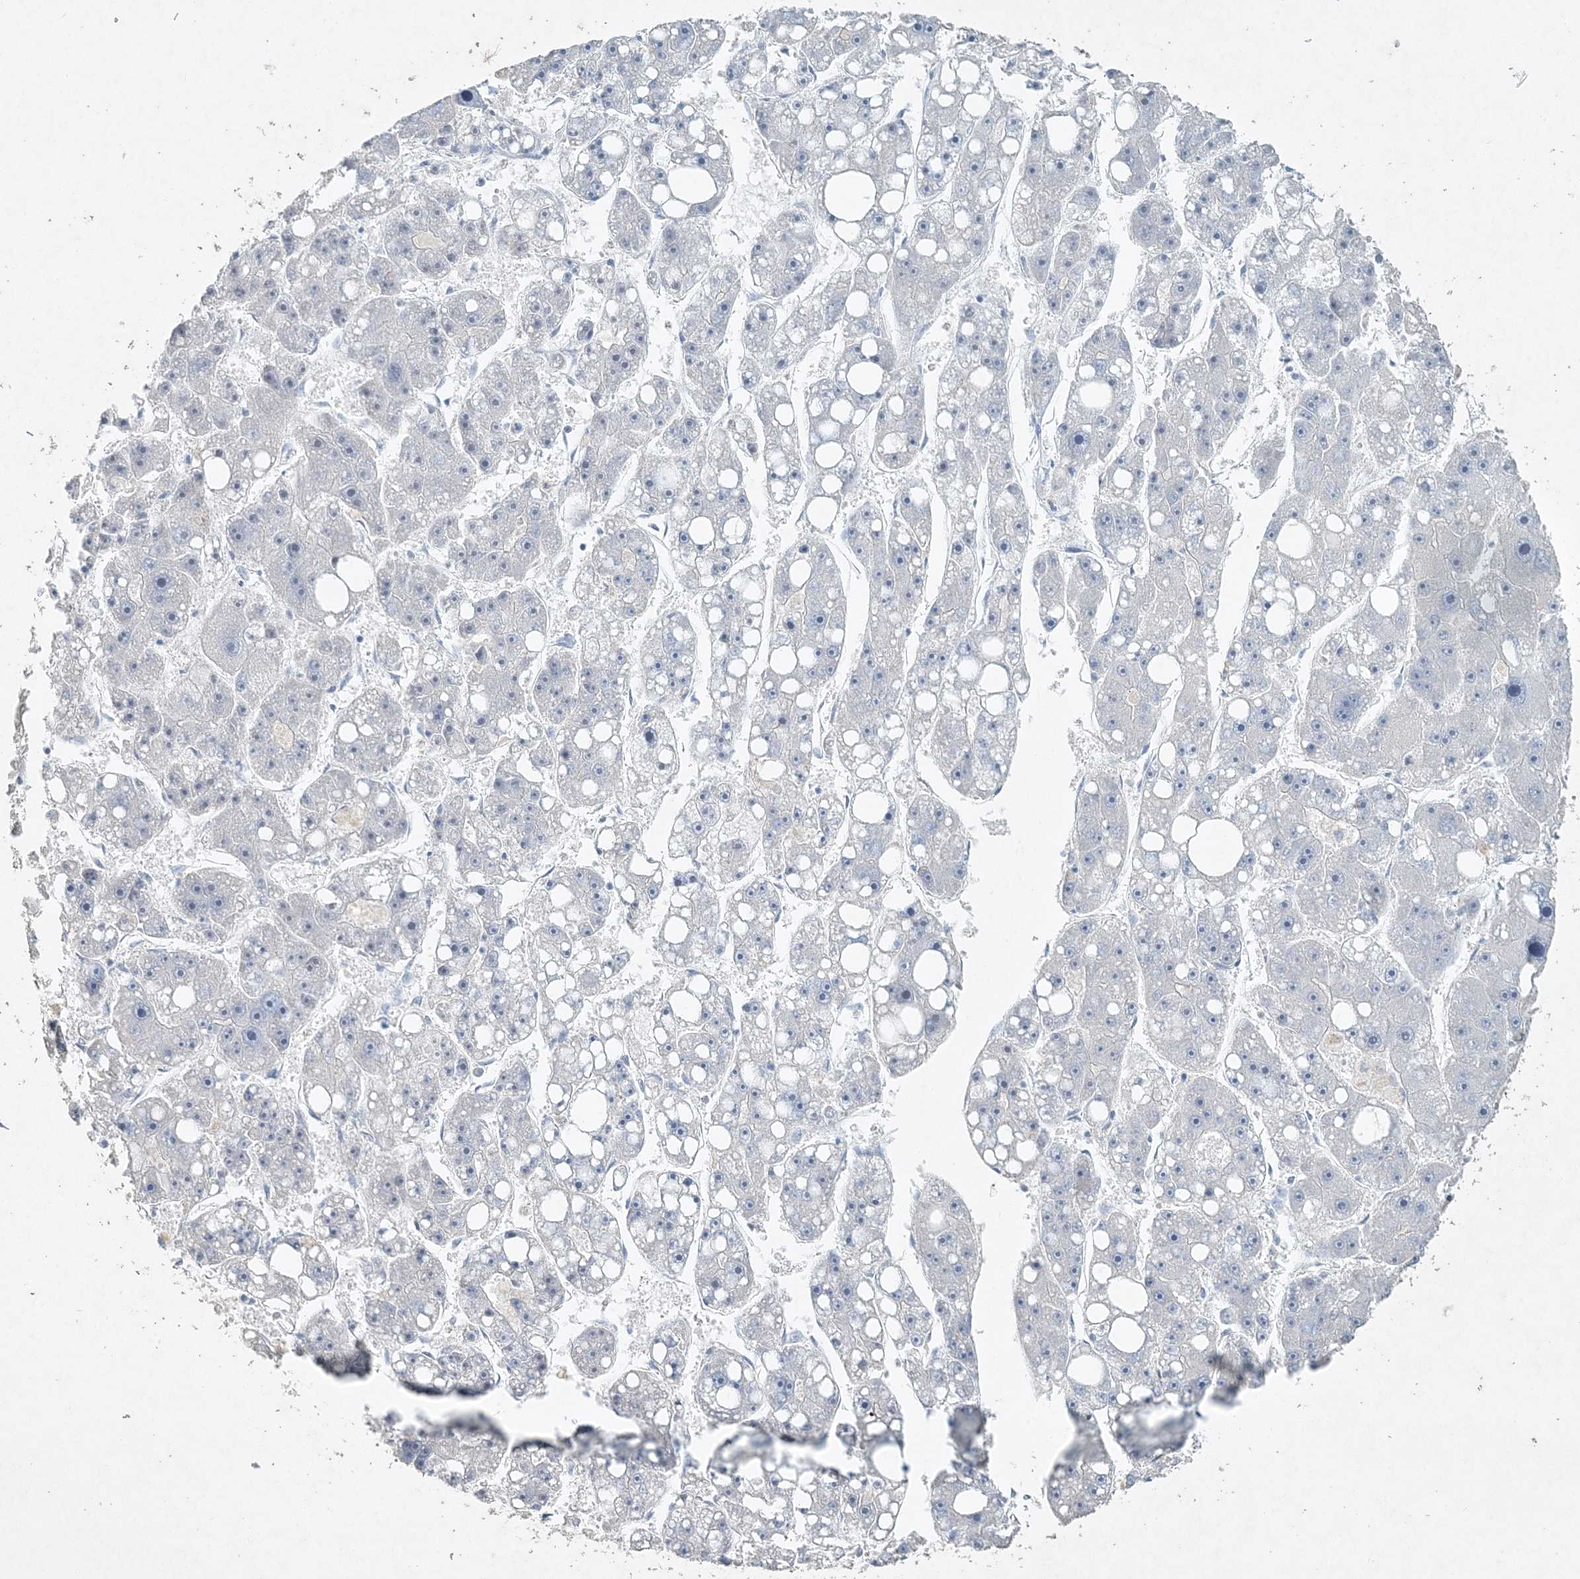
{"staining": {"intensity": "negative", "quantity": "none", "location": "none"}, "tissue": "liver cancer", "cell_type": "Tumor cells", "image_type": "cancer", "snomed": [{"axis": "morphology", "description": "Carcinoma, Hepatocellular, NOS"}, {"axis": "topography", "description": "Liver"}], "caption": "An immunohistochemistry (IHC) micrograph of hepatocellular carcinoma (liver) is shown. There is no staining in tumor cells of hepatocellular carcinoma (liver).", "gene": "DNAH5", "patient": {"sex": "female", "age": 61}}